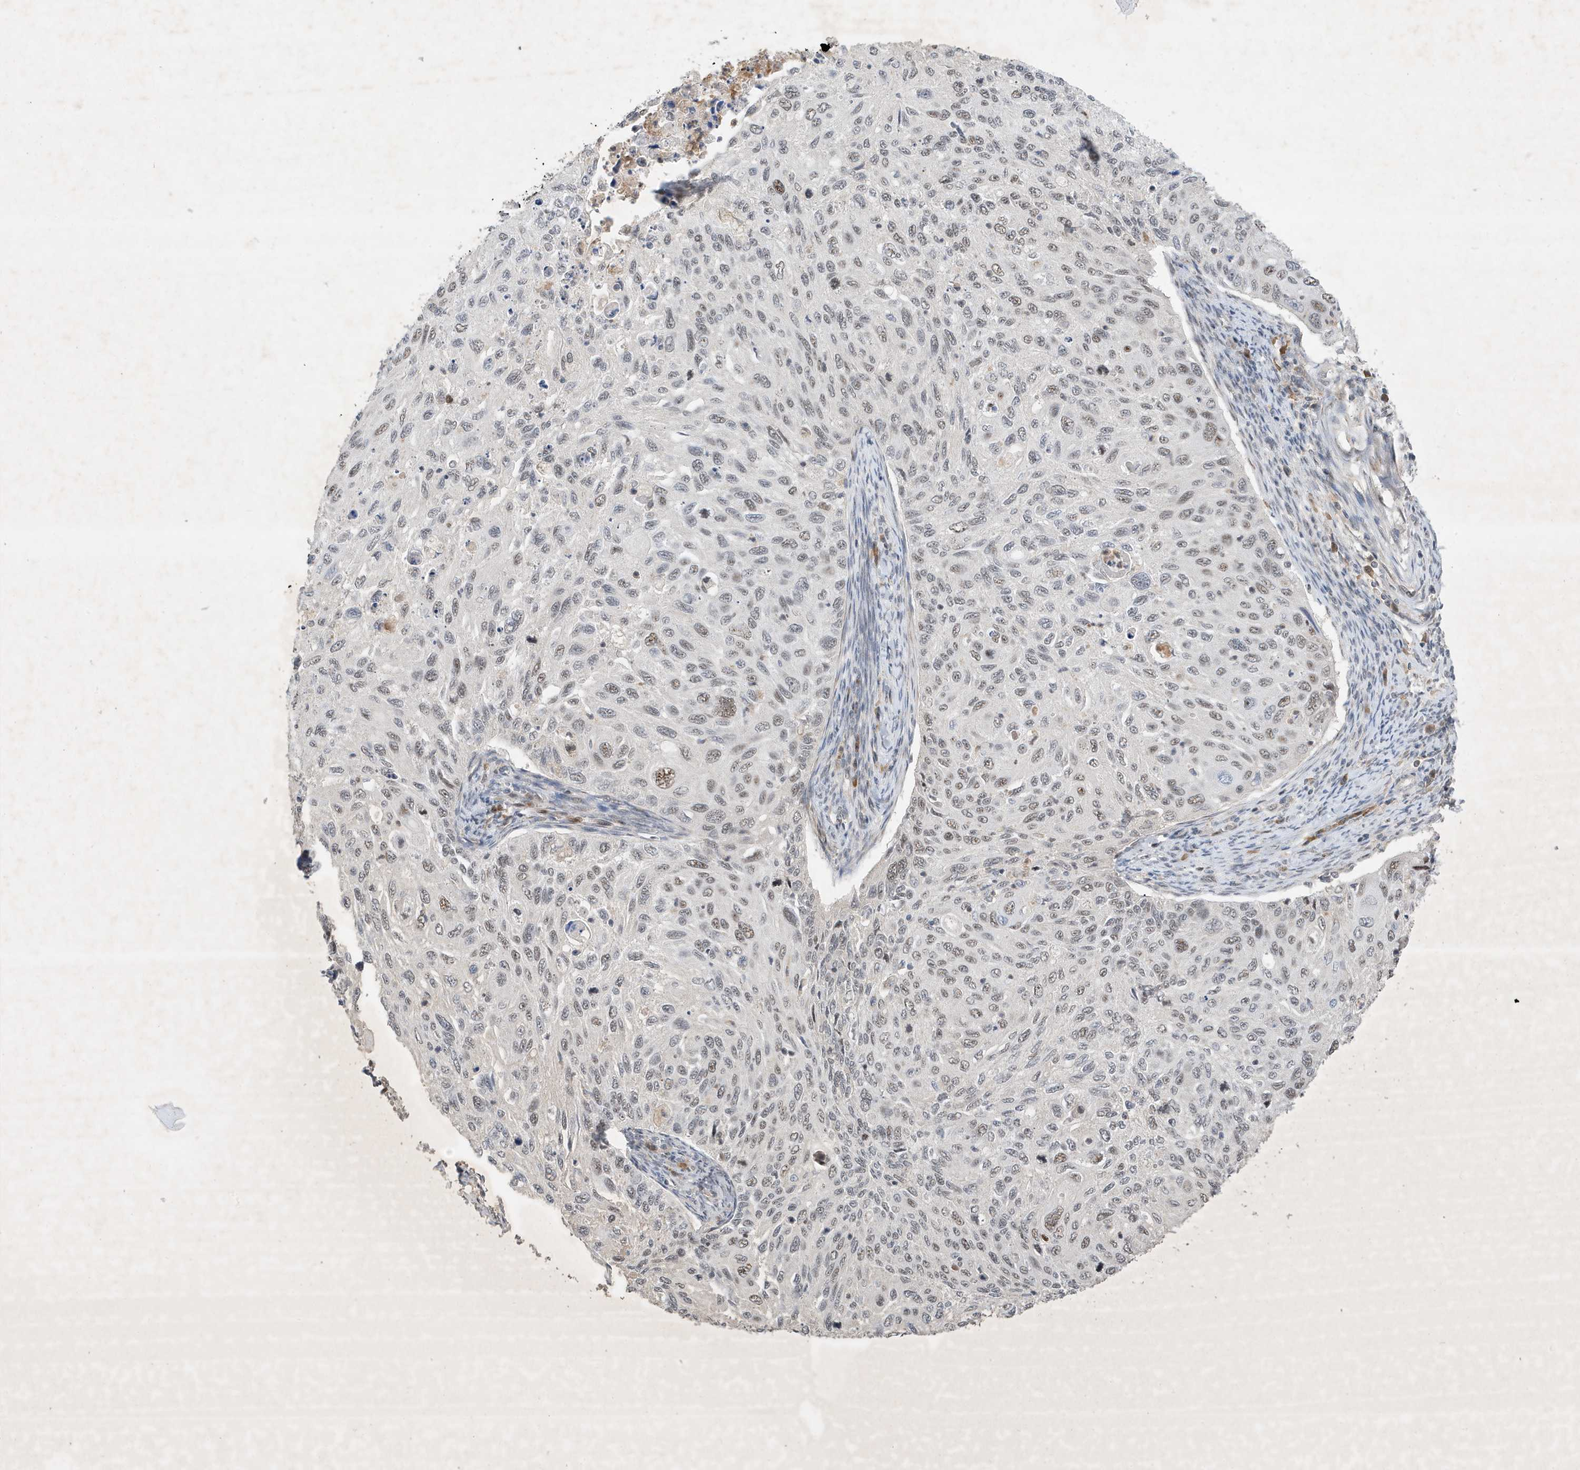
{"staining": {"intensity": "weak", "quantity": "<25%", "location": "nuclear"}, "tissue": "cervical cancer", "cell_type": "Tumor cells", "image_type": "cancer", "snomed": [{"axis": "morphology", "description": "Squamous cell carcinoma, NOS"}, {"axis": "topography", "description": "Cervix"}], "caption": "There is no significant expression in tumor cells of cervical cancer (squamous cell carcinoma).", "gene": "MAST3", "patient": {"sex": "female", "age": 70}}